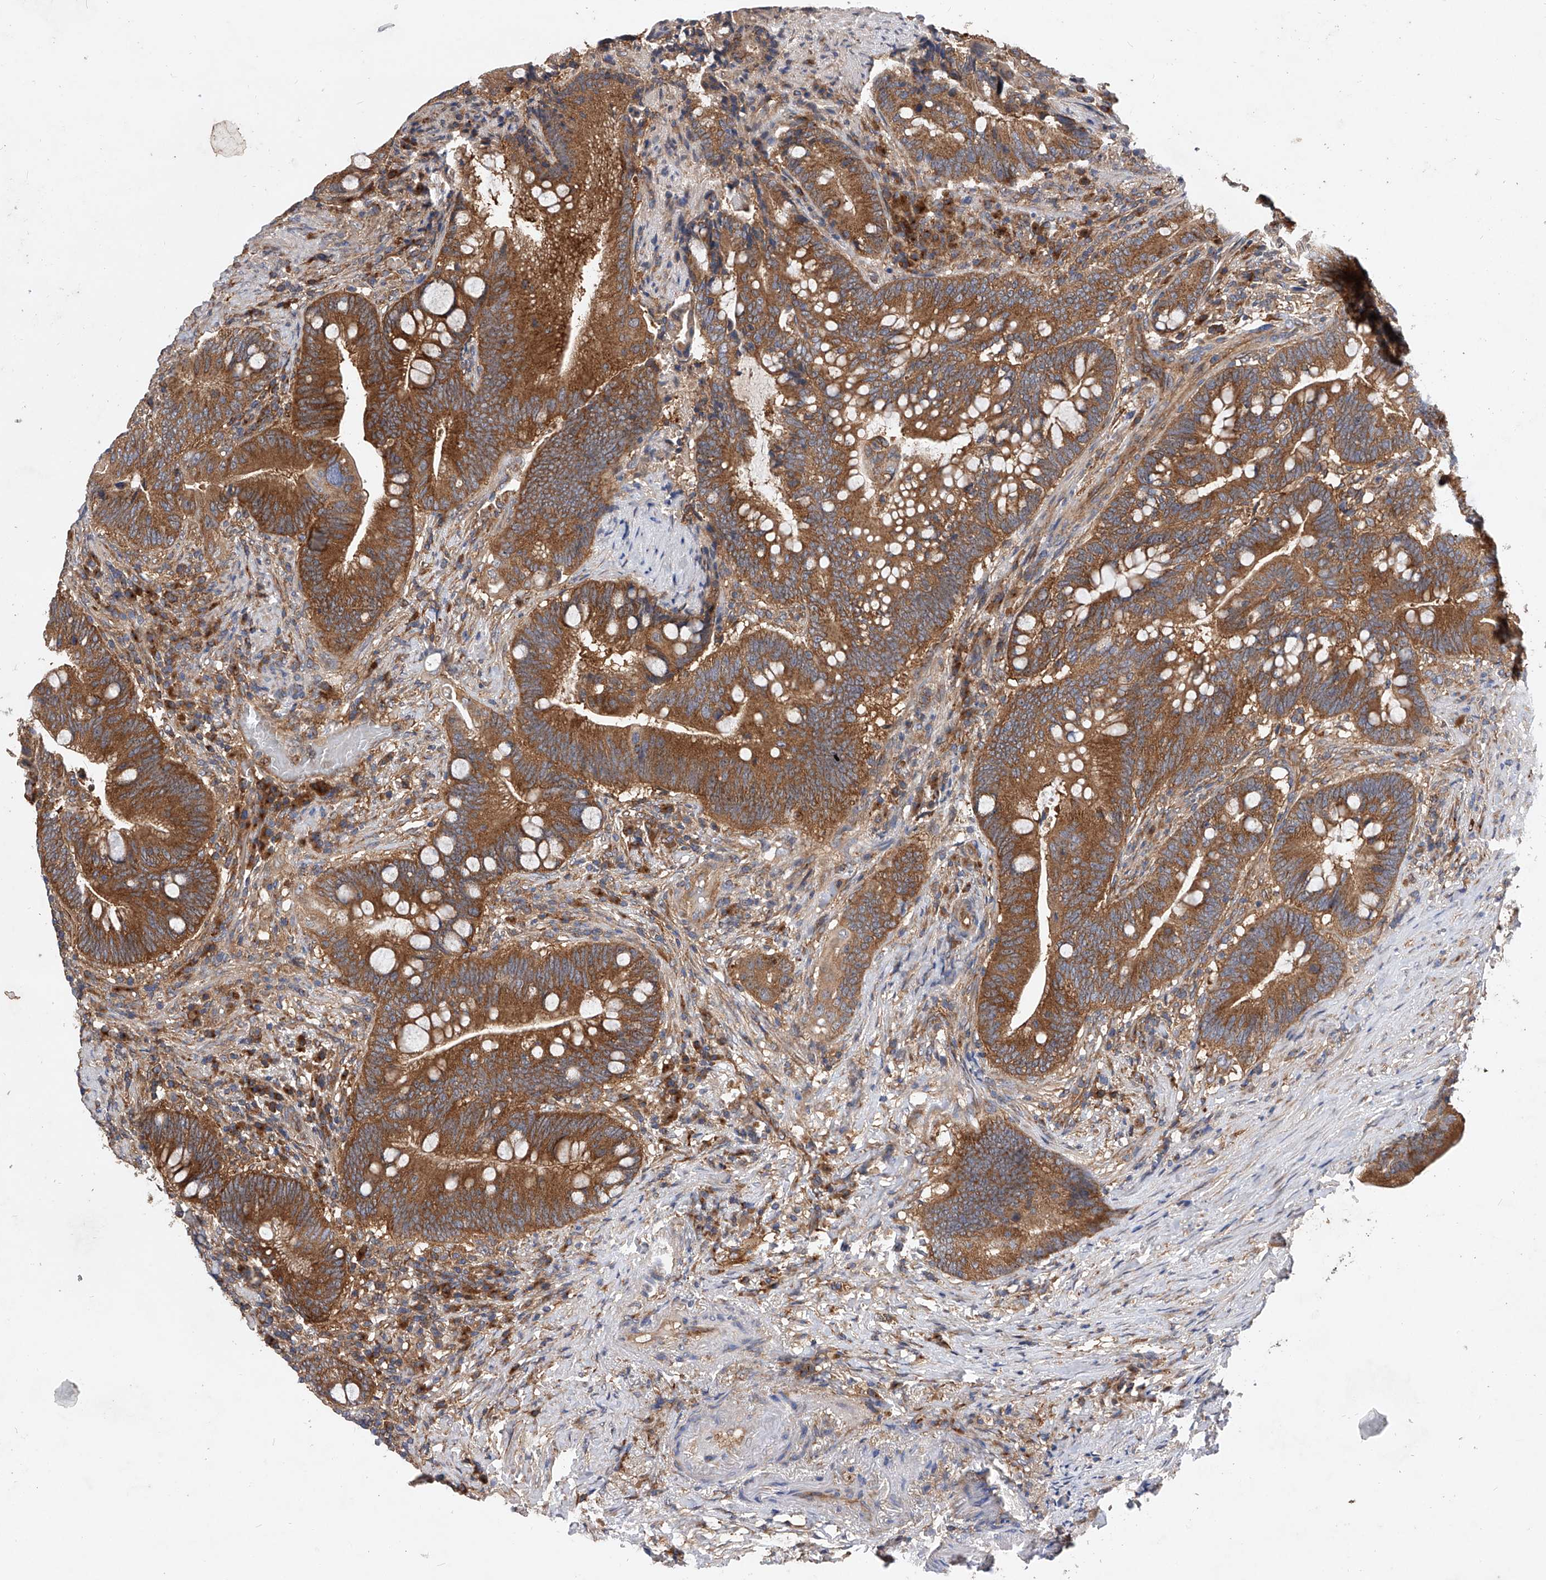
{"staining": {"intensity": "strong", "quantity": ">75%", "location": "cytoplasmic/membranous"}, "tissue": "colorectal cancer", "cell_type": "Tumor cells", "image_type": "cancer", "snomed": [{"axis": "morphology", "description": "Adenocarcinoma, NOS"}, {"axis": "topography", "description": "Colon"}], "caption": "Colorectal cancer (adenocarcinoma) stained with a protein marker shows strong staining in tumor cells.", "gene": "CFAP410", "patient": {"sex": "female", "age": 66}}